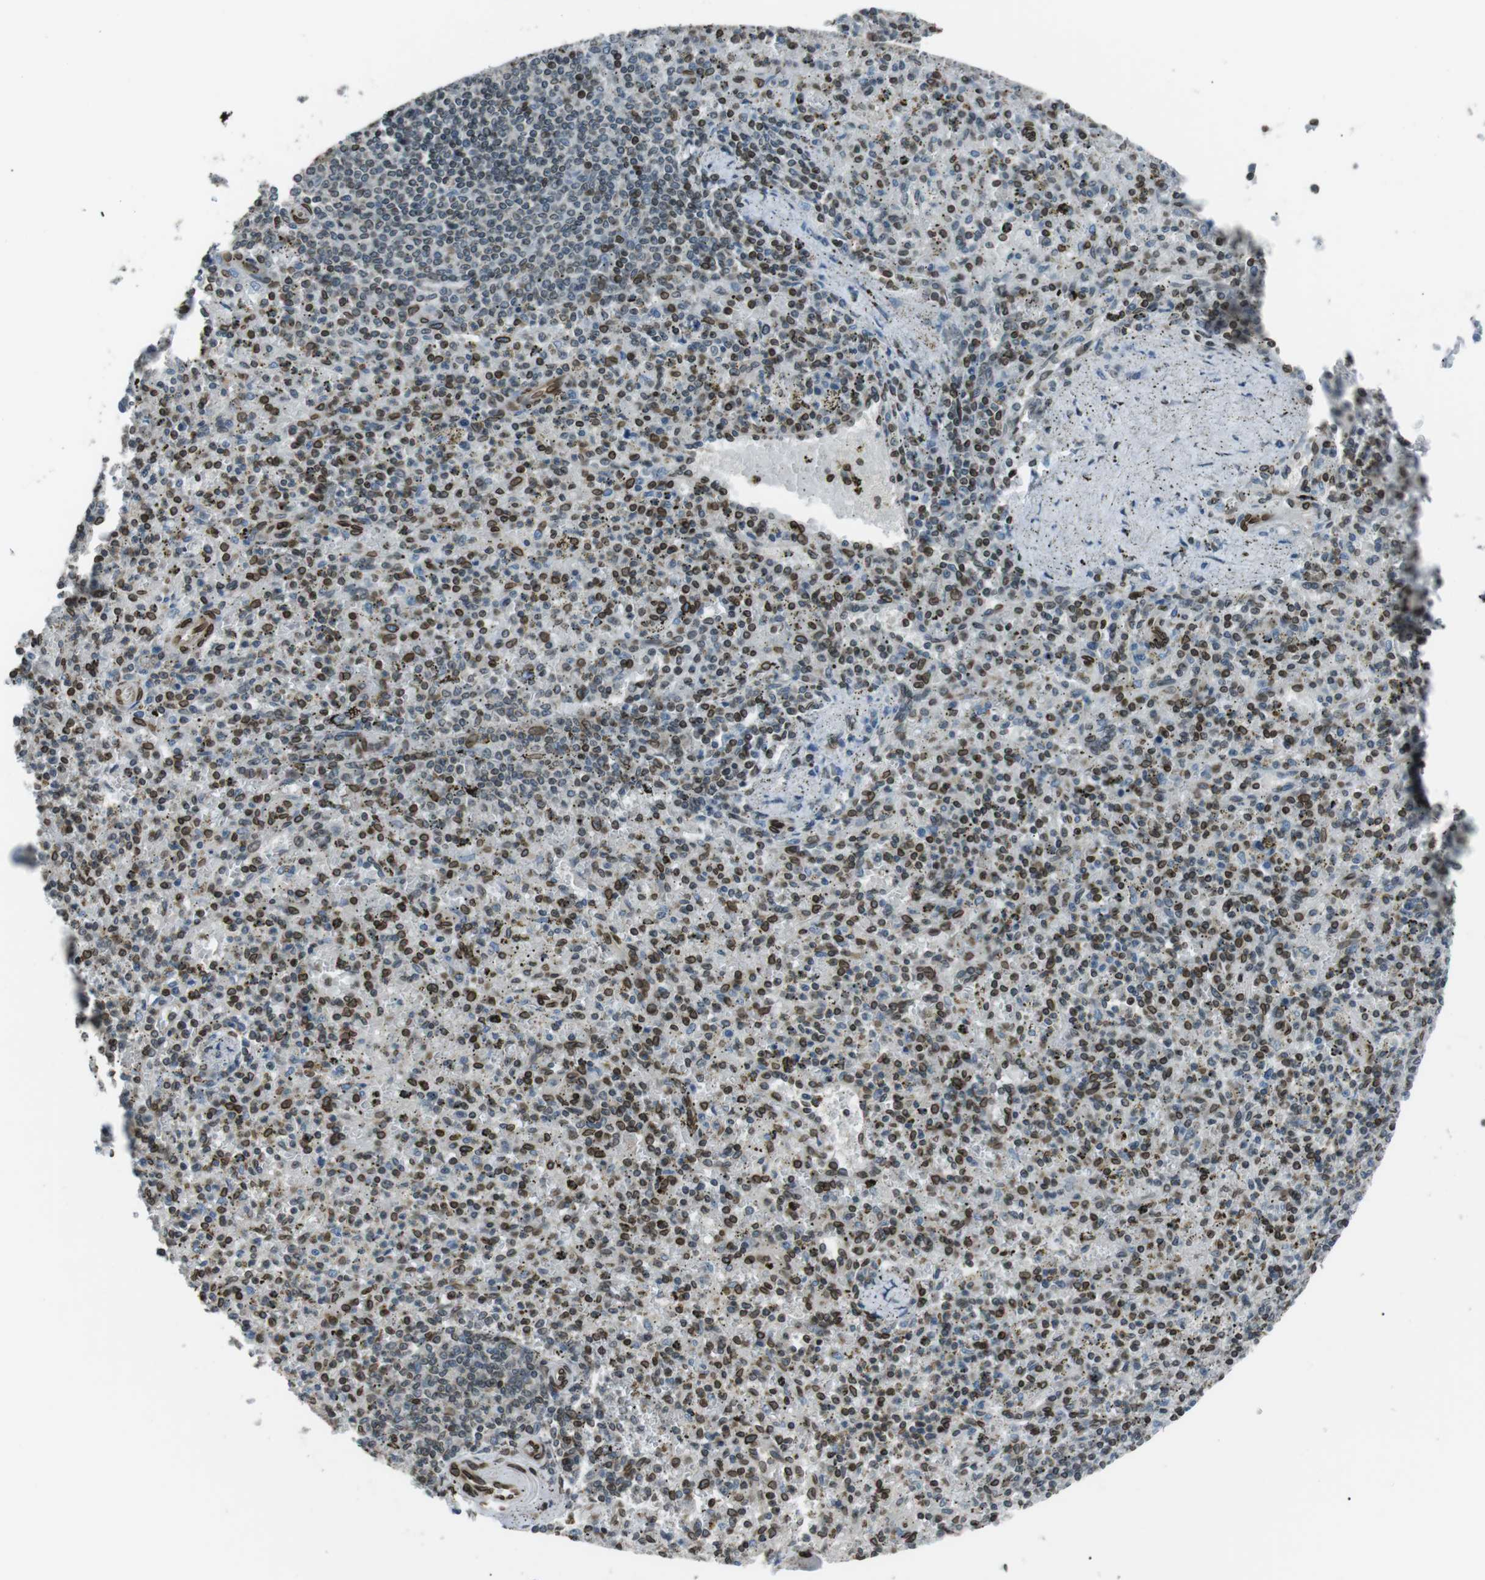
{"staining": {"intensity": "strong", "quantity": "25%-75%", "location": "cytoplasmic/membranous,nuclear"}, "tissue": "spleen", "cell_type": "Cells in red pulp", "image_type": "normal", "snomed": [{"axis": "morphology", "description": "Normal tissue, NOS"}, {"axis": "topography", "description": "Spleen"}], "caption": "DAB immunohistochemical staining of unremarkable human spleen displays strong cytoplasmic/membranous,nuclear protein positivity in approximately 25%-75% of cells in red pulp.", "gene": "TMX4", "patient": {"sex": "male", "age": 72}}